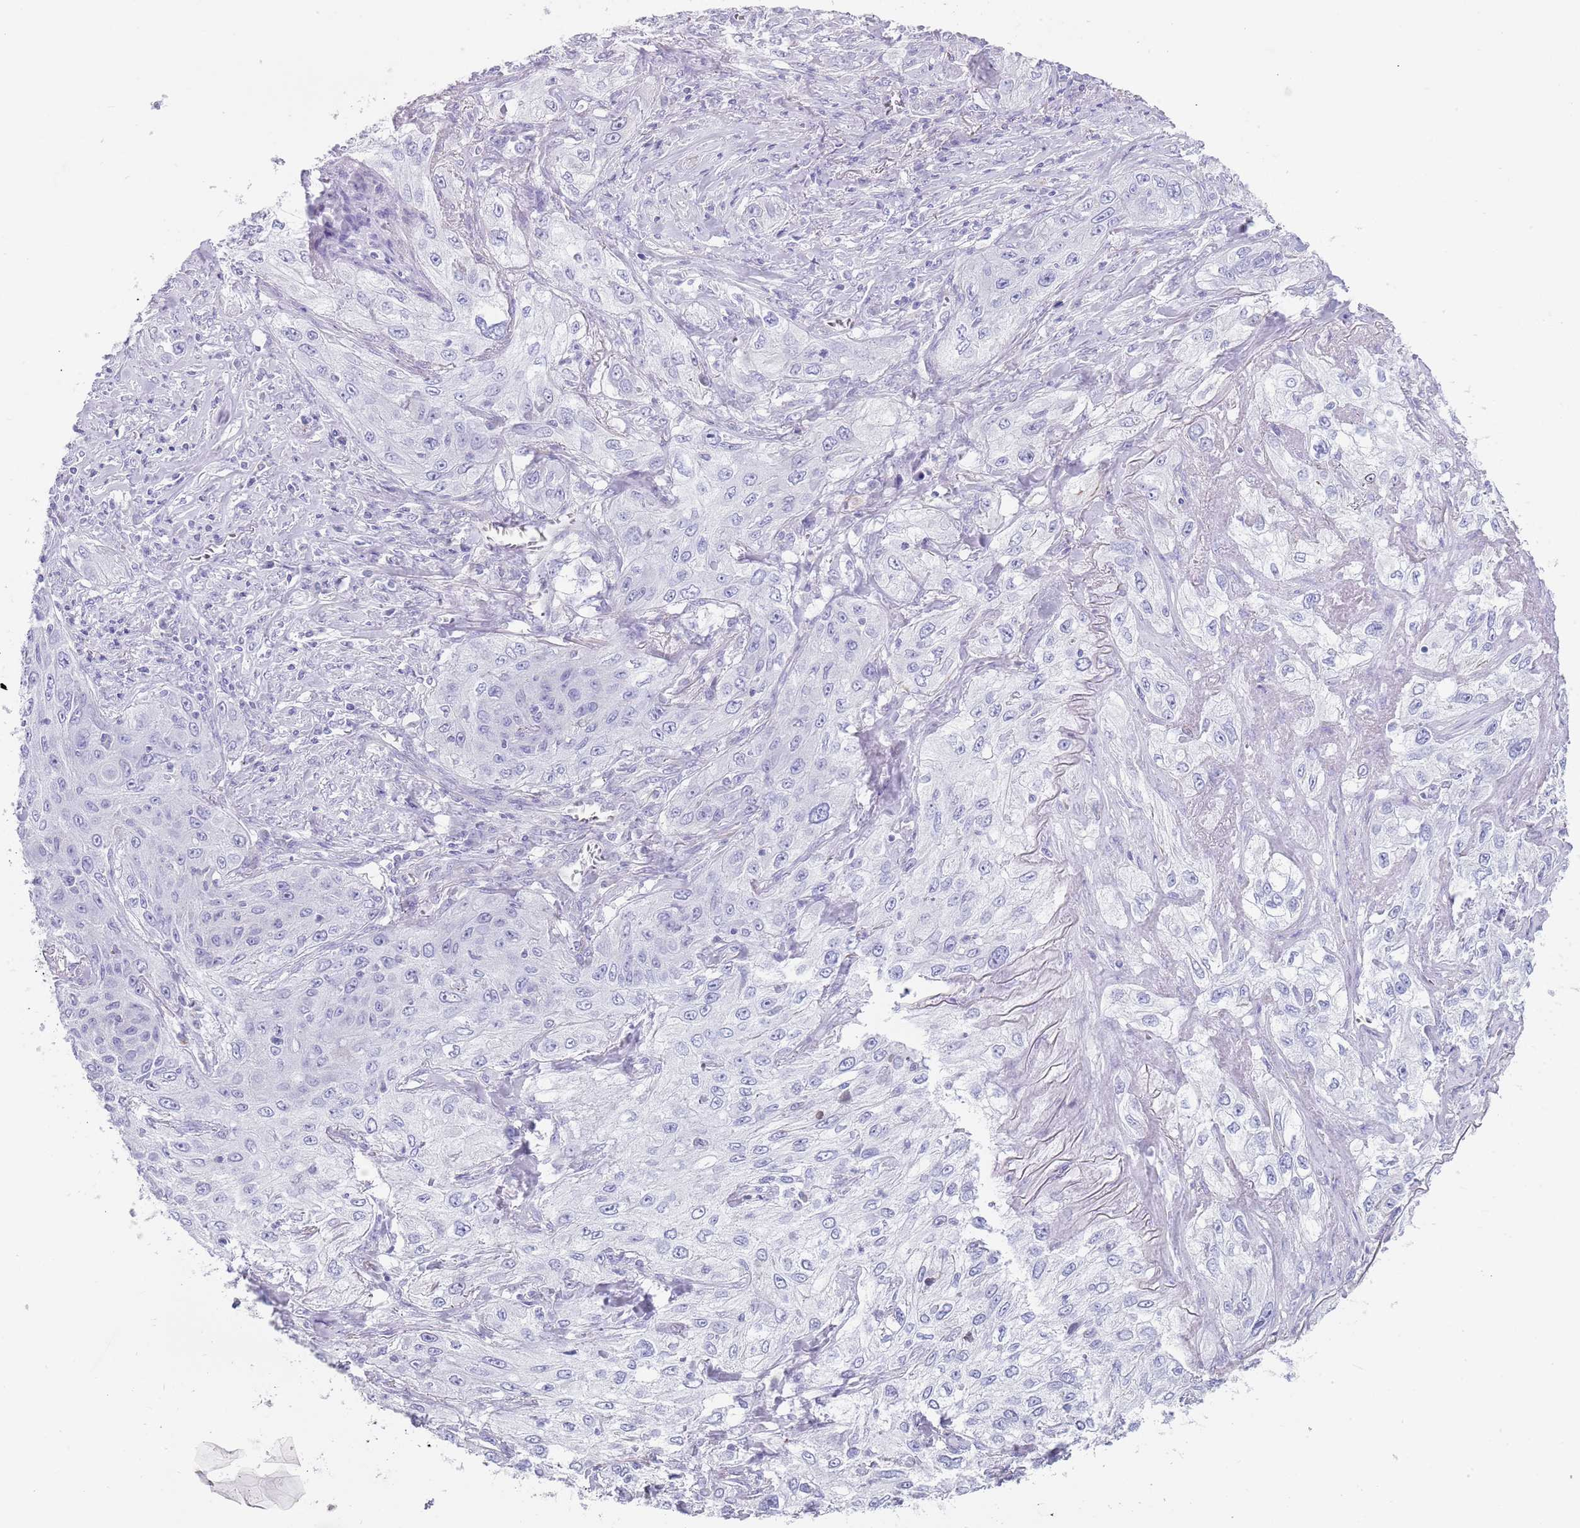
{"staining": {"intensity": "negative", "quantity": "none", "location": "none"}, "tissue": "lung cancer", "cell_type": "Tumor cells", "image_type": "cancer", "snomed": [{"axis": "morphology", "description": "Squamous cell carcinoma, NOS"}, {"axis": "topography", "description": "Lung"}], "caption": "Immunohistochemistry (IHC) micrograph of neoplastic tissue: lung cancer (squamous cell carcinoma) stained with DAB (3,3'-diaminobenzidine) shows no significant protein staining in tumor cells. Brightfield microscopy of IHC stained with DAB (brown) and hematoxylin (blue), captured at high magnification.", "gene": "CPXM2", "patient": {"sex": "female", "age": 69}}